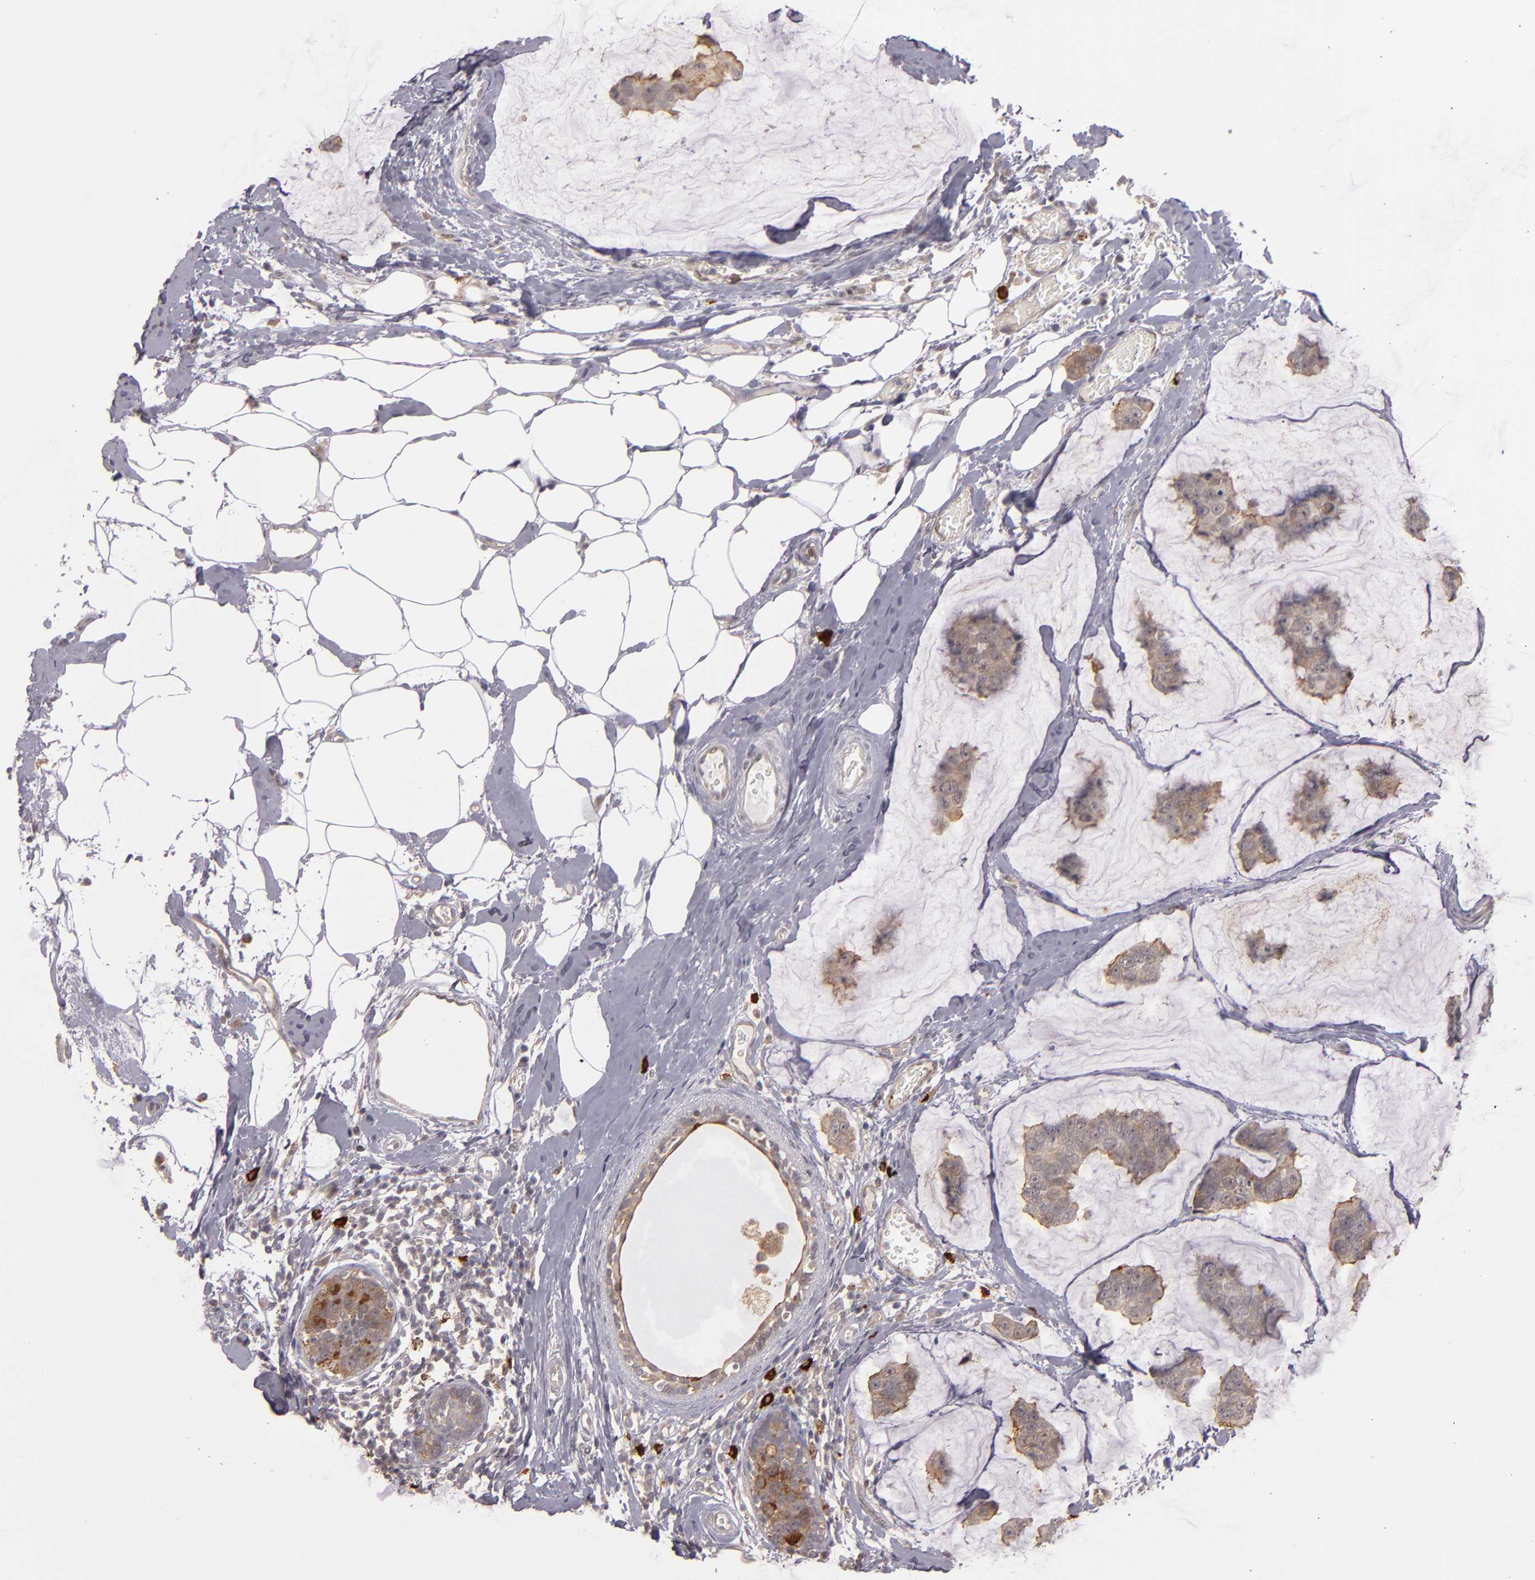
{"staining": {"intensity": "weak", "quantity": ">75%", "location": "cytoplasmic/membranous"}, "tissue": "breast cancer", "cell_type": "Tumor cells", "image_type": "cancer", "snomed": [{"axis": "morphology", "description": "Normal tissue, NOS"}, {"axis": "morphology", "description": "Duct carcinoma"}, {"axis": "topography", "description": "Breast"}], "caption": "Protein staining of breast invasive ductal carcinoma tissue shows weak cytoplasmic/membranous expression in about >75% of tumor cells. (DAB (3,3'-diaminobenzidine) IHC, brown staining for protein, blue staining for nuclei).", "gene": "STX3", "patient": {"sex": "female", "age": 50}}